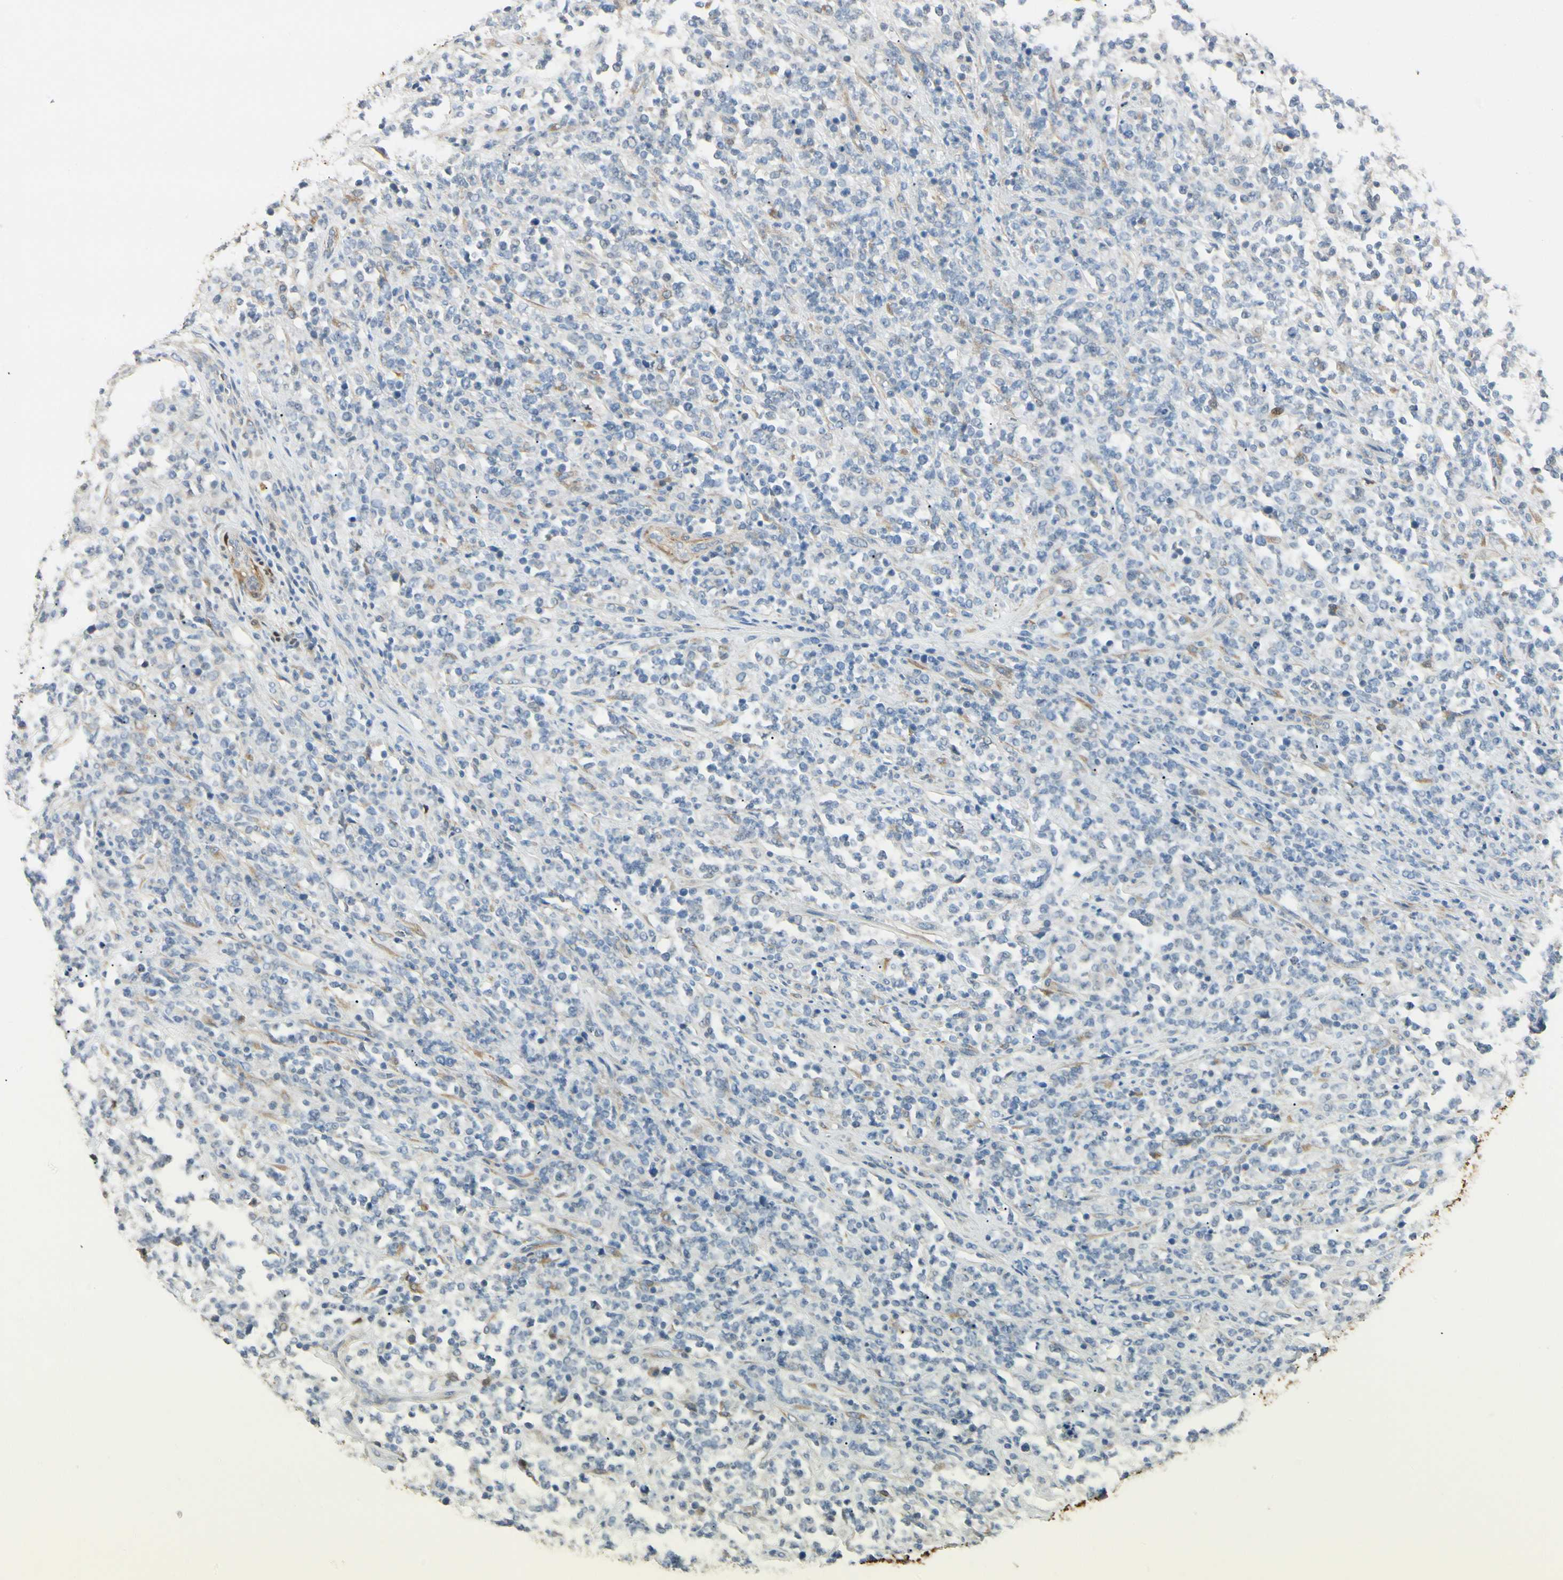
{"staining": {"intensity": "weak", "quantity": "<25%", "location": "cytoplasmic/membranous"}, "tissue": "lymphoma", "cell_type": "Tumor cells", "image_type": "cancer", "snomed": [{"axis": "morphology", "description": "Malignant lymphoma, non-Hodgkin's type, High grade"}, {"axis": "topography", "description": "Soft tissue"}], "caption": "This image is of high-grade malignant lymphoma, non-Hodgkin's type stained with IHC to label a protein in brown with the nuclei are counter-stained blue. There is no positivity in tumor cells.", "gene": "AMPH", "patient": {"sex": "male", "age": 18}}